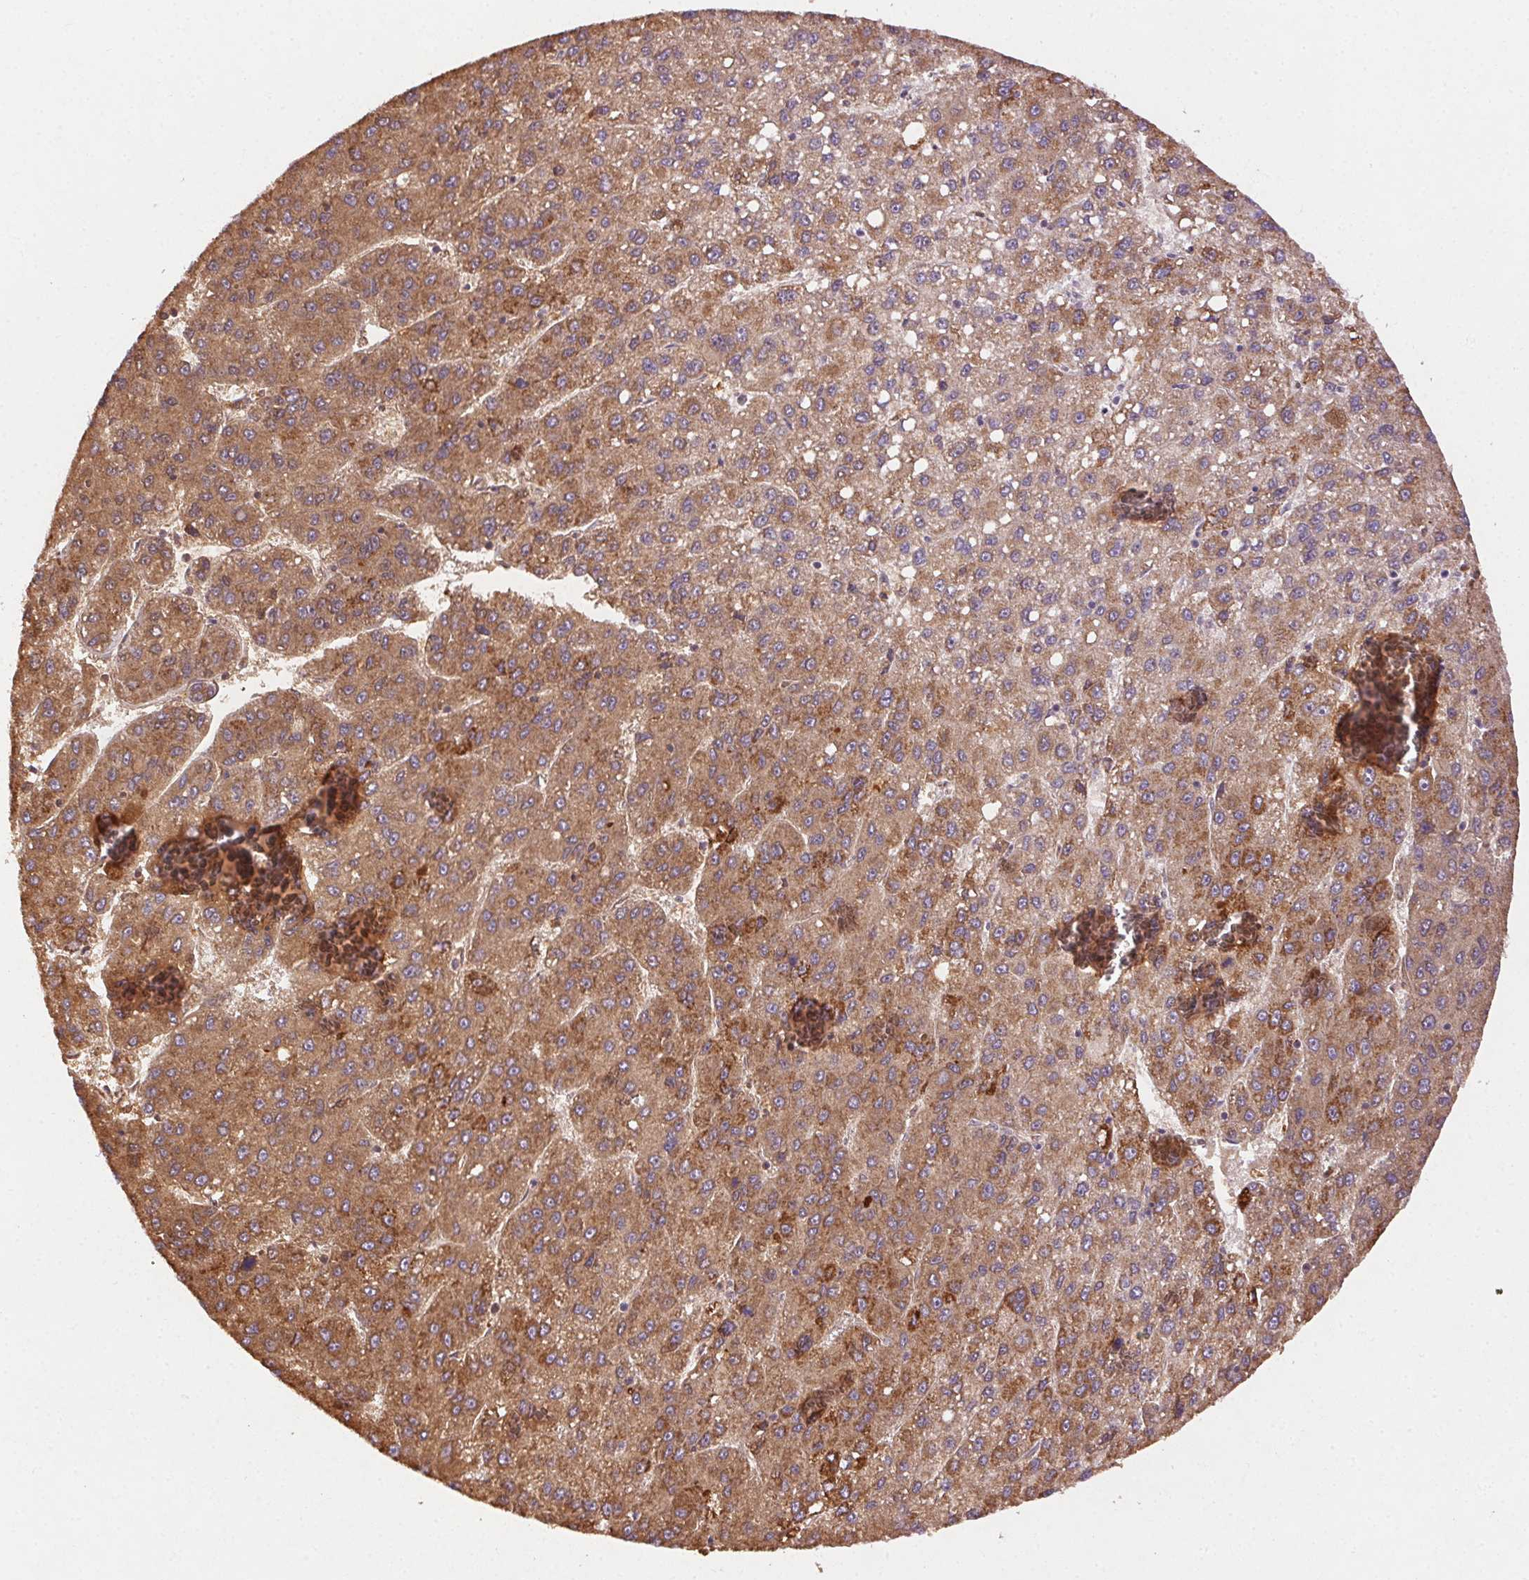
{"staining": {"intensity": "moderate", "quantity": ">75%", "location": "cytoplasmic/membranous"}, "tissue": "liver cancer", "cell_type": "Tumor cells", "image_type": "cancer", "snomed": [{"axis": "morphology", "description": "Carcinoma, Hepatocellular, NOS"}, {"axis": "topography", "description": "Liver"}], "caption": "Liver cancer (hepatocellular carcinoma) stained with DAB (3,3'-diaminobenzidine) immunohistochemistry shows medium levels of moderate cytoplasmic/membranous expression in approximately >75% of tumor cells.", "gene": "FNBP1L", "patient": {"sex": "female", "age": 82}}